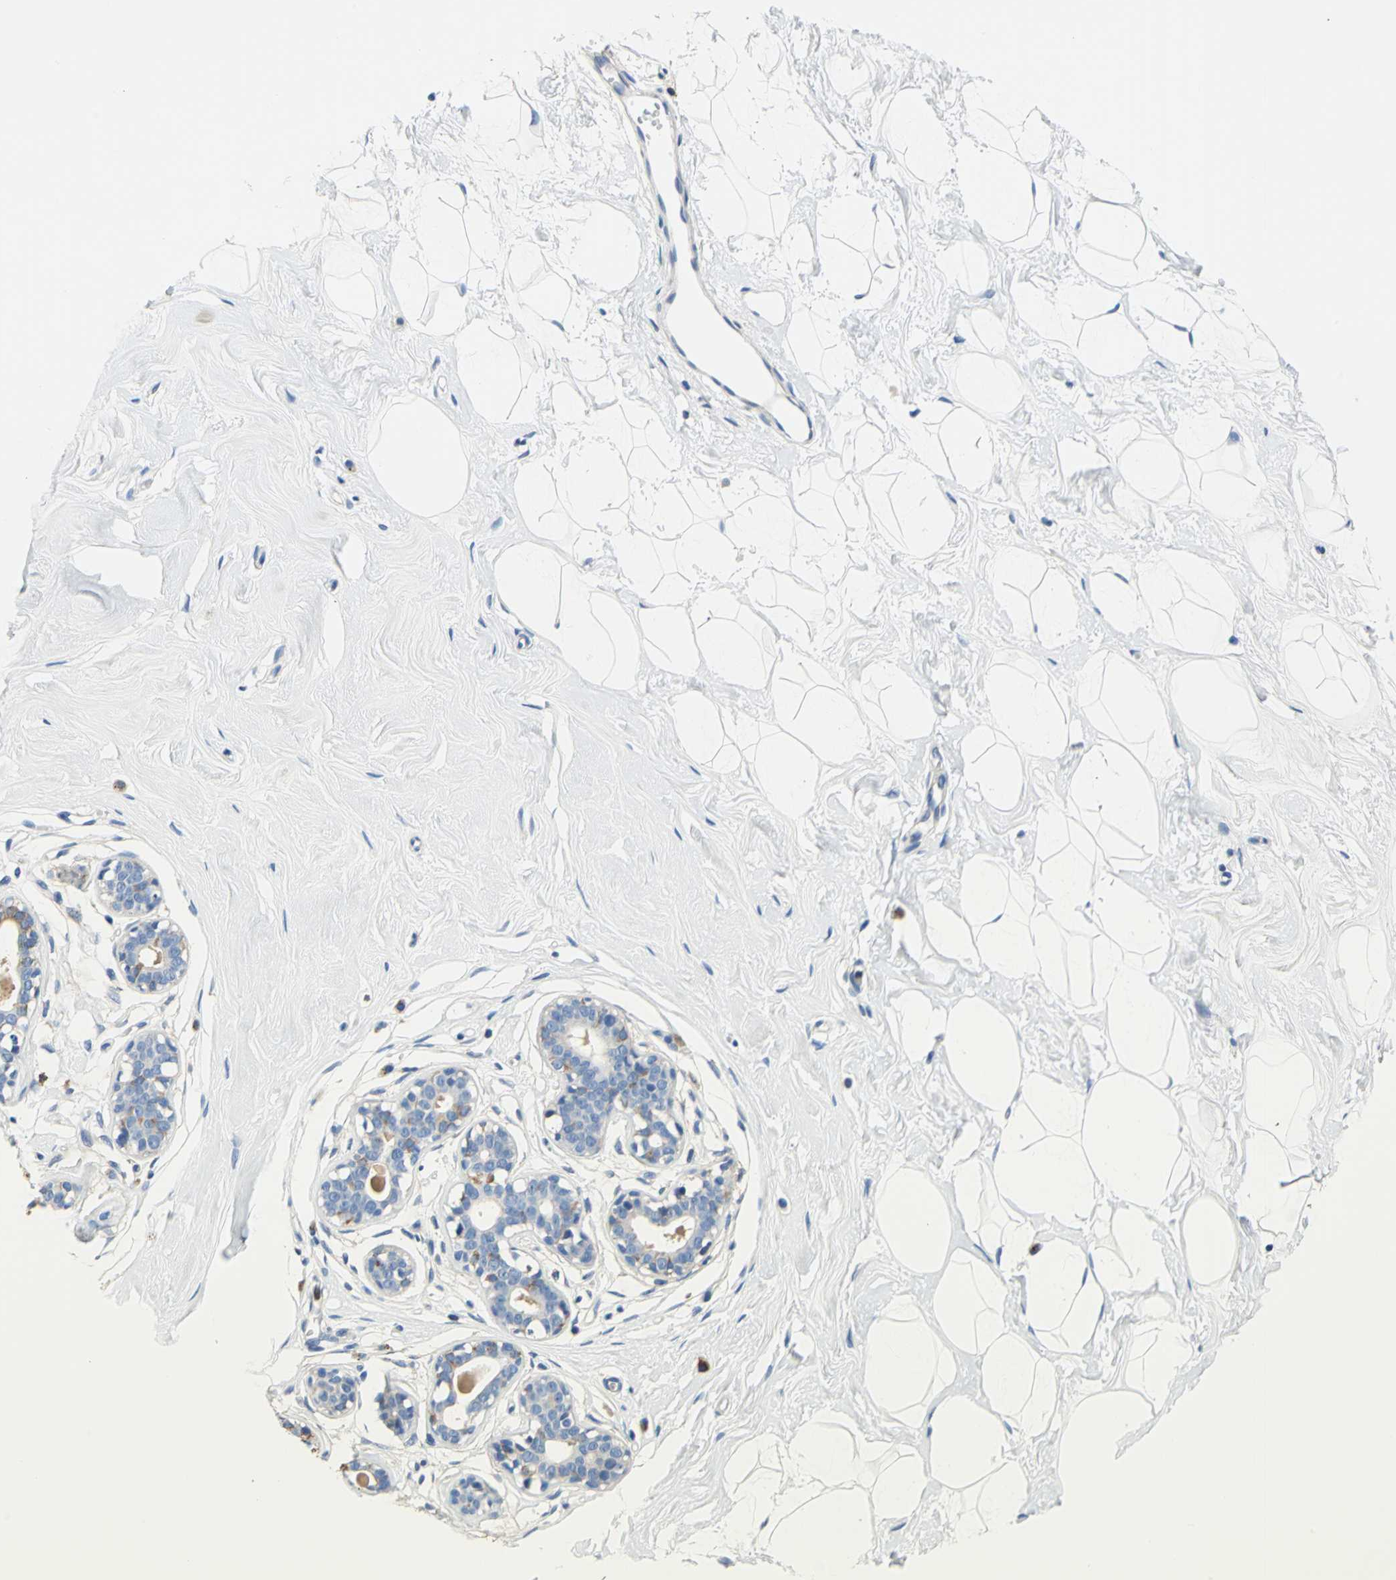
{"staining": {"intensity": "negative", "quantity": "none", "location": "none"}, "tissue": "breast", "cell_type": "Adipocytes", "image_type": "normal", "snomed": [{"axis": "morphology", "description": "Normal tissue, NOS"}, {"axis": "topography", "description": "Breast"}], "caption": "Adipocytes show no significant protein positivity in benign breast. The staining was performed using DAB (3,3'-diaminobenzidine) to visualize the protein expression in brown, while the nuclei were stained in blue with hematoxylin (Magnification: 20x).", "gene": "SEPTIN11", "patient": {"sex": "female", "age": 23}}